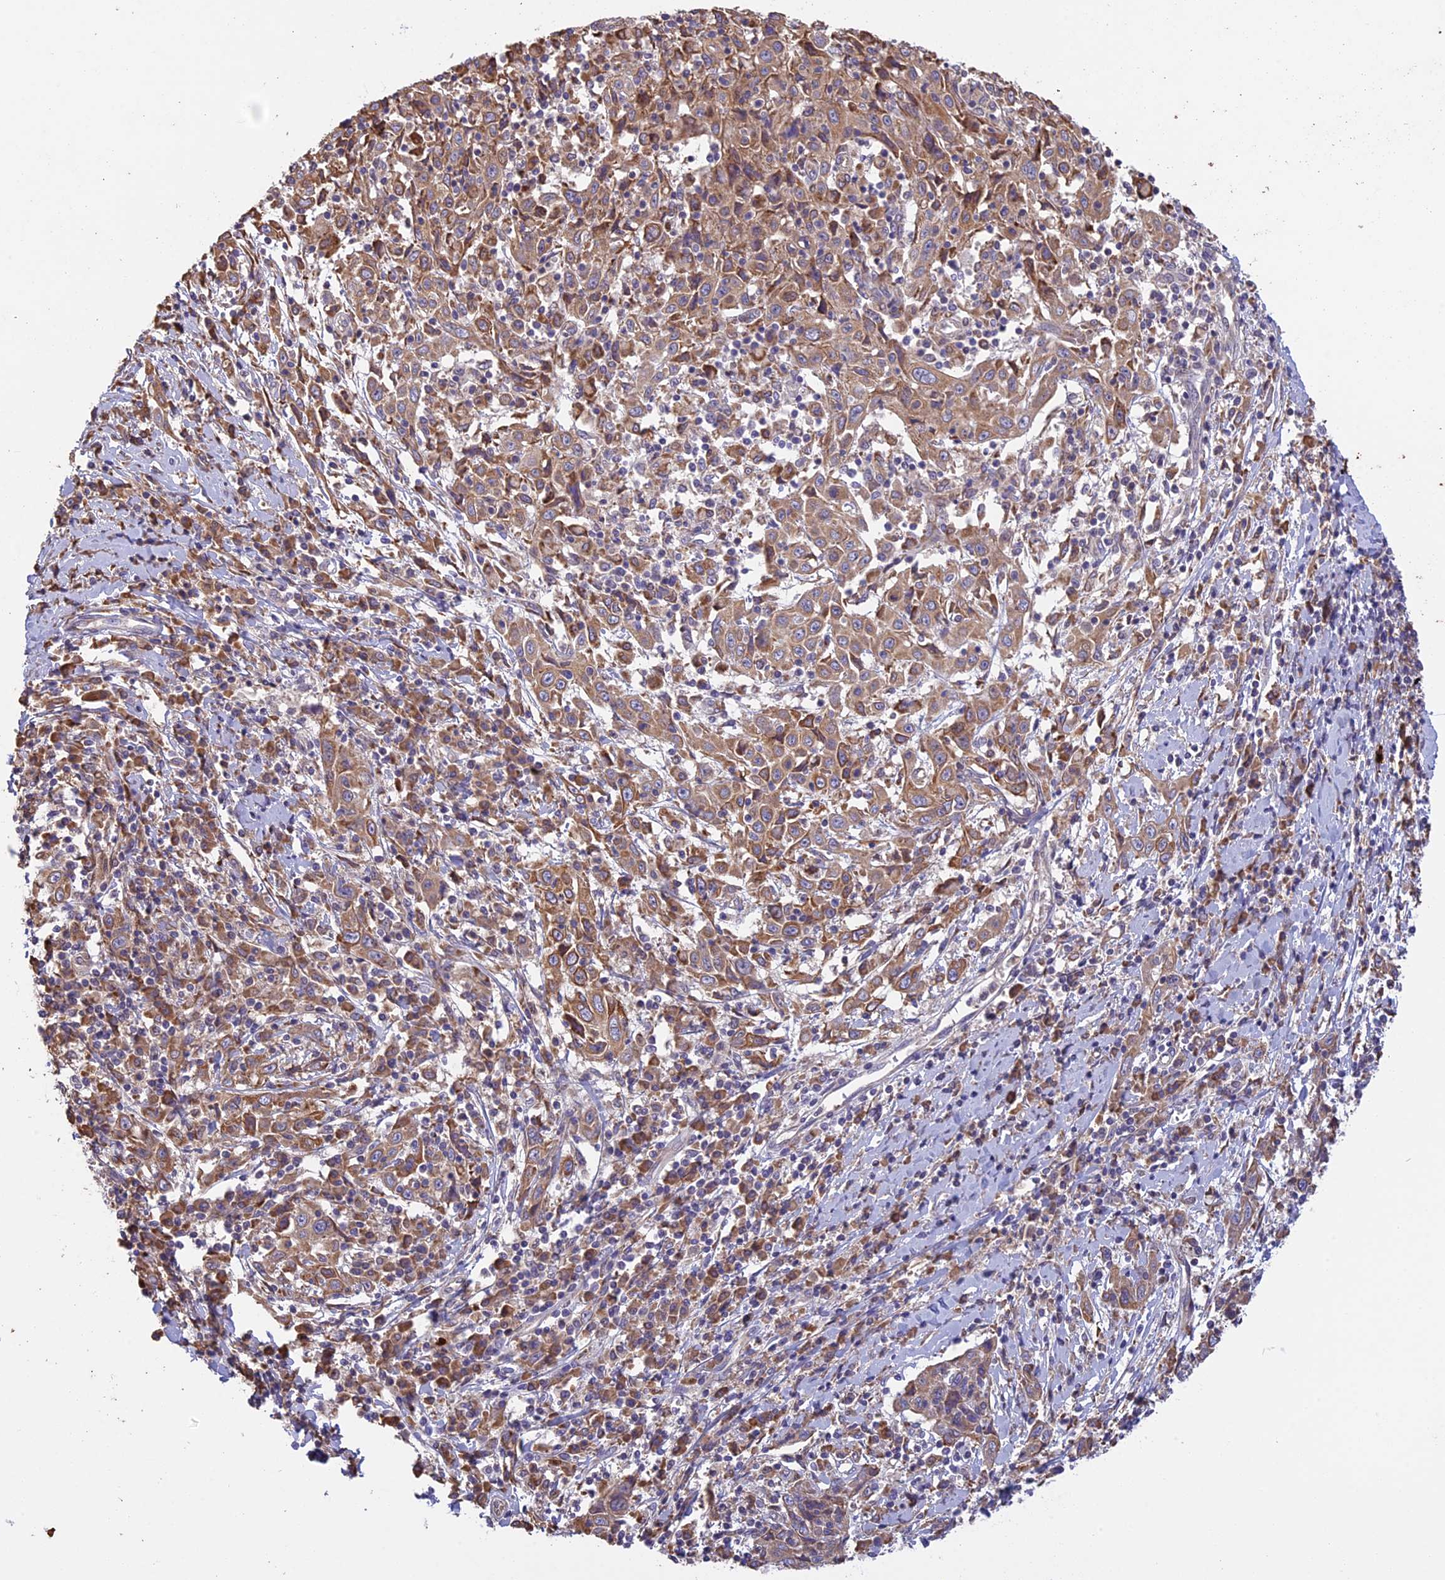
{"staining": {"intensity": "moderate", "quantity": ">75%", "location": "cytoplasmic/membranous"}, "tissue": "cervical cancer", "cell_type": "Tumor cells", "image_type": "cancer", "snomed": [{"axis": "morphology", "description": "Squamous cell carcinoma, NOS"}, {"axis": "topography", "description": "Cervix"}], "caption": "Human cervical cancer (squamous cell carcinoma) stained with a protein marker displays moderate staining in tumor cells.", "gene": "DMRTA2", "patient": {"sex": "female", "age": 46}}